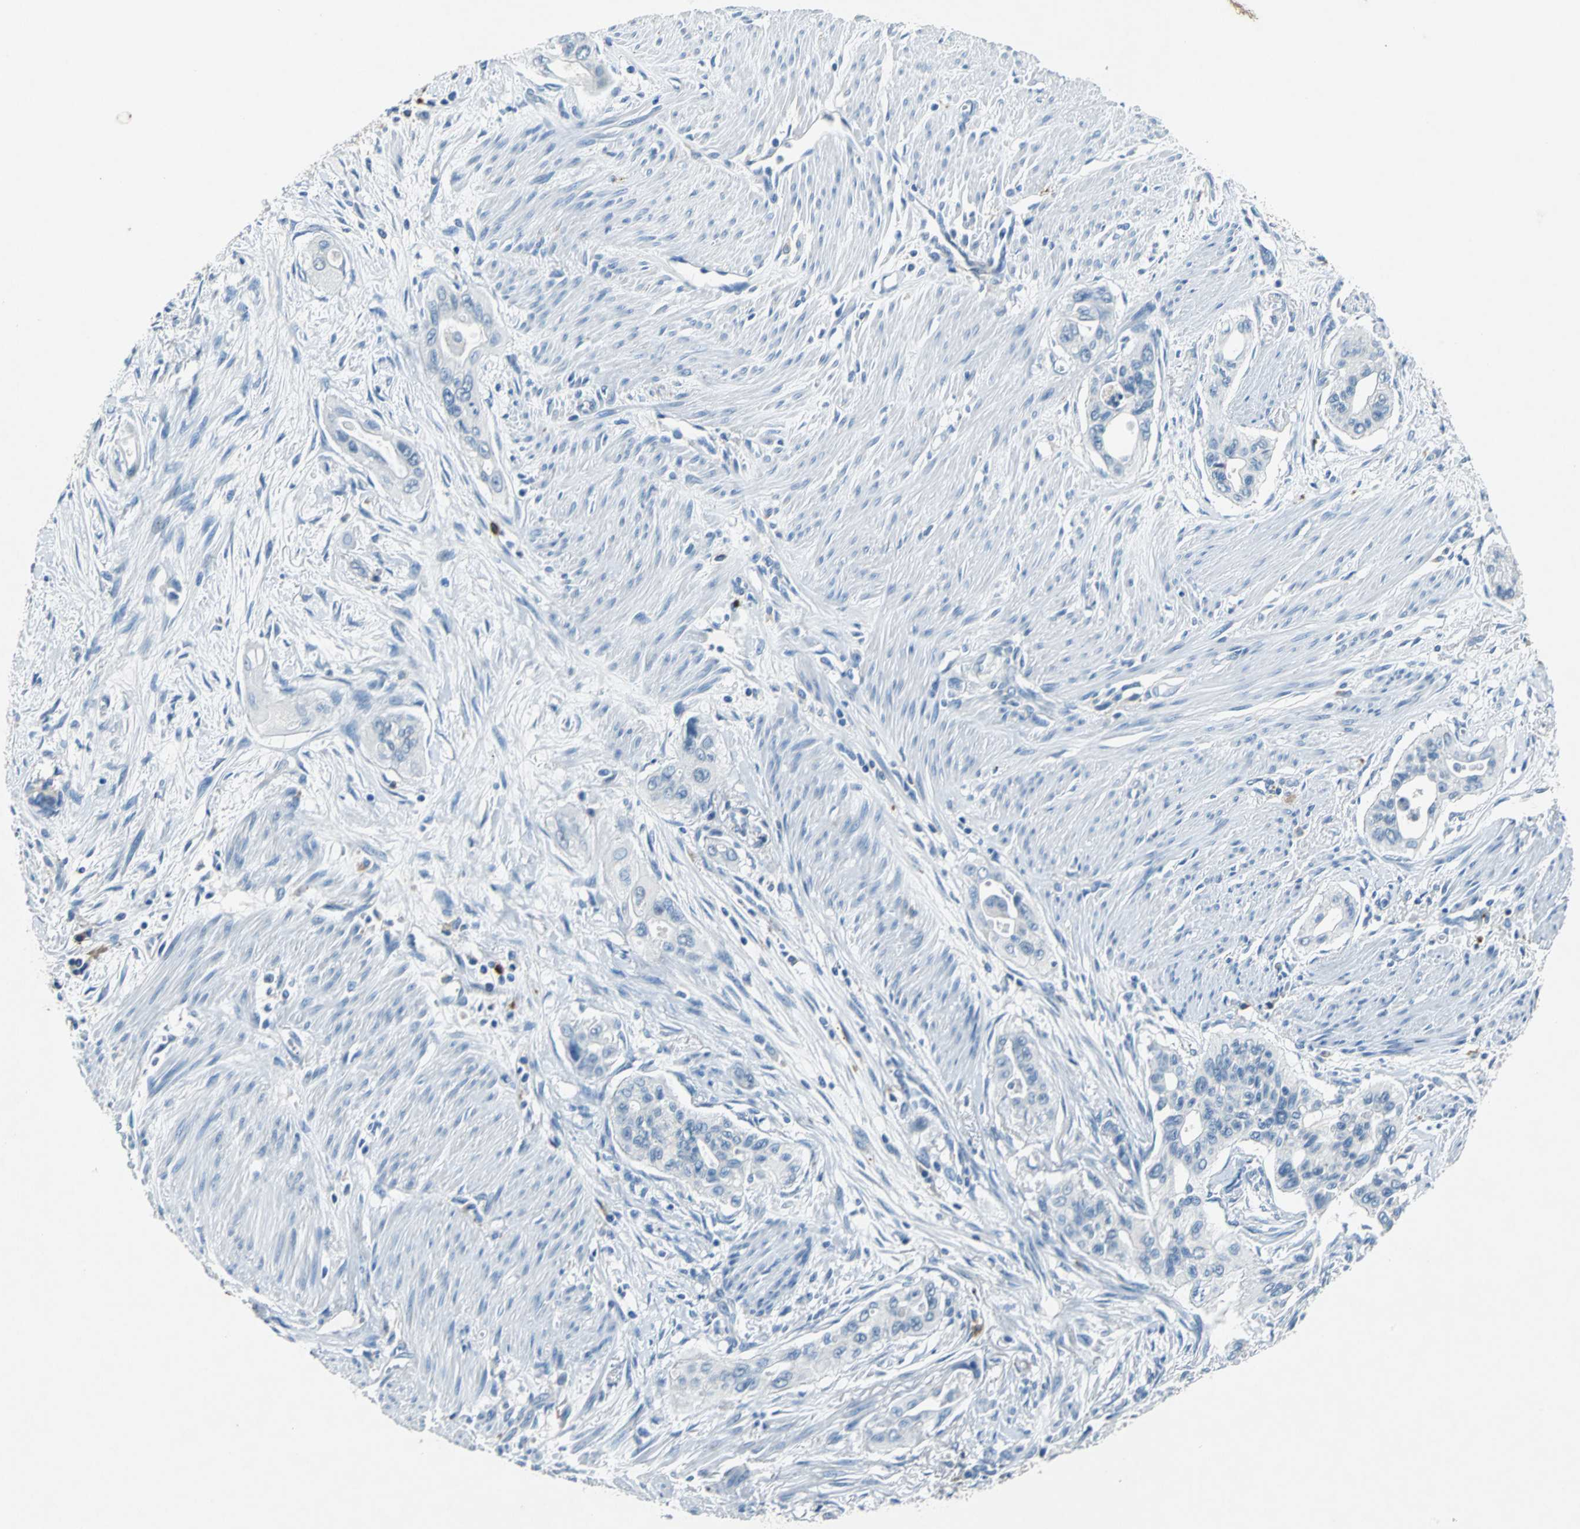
{"staining": {"intensity": "negative", "quantity": "none", "location": "none"}, "tissue": "pancreatic cancer", "cell_type": "Tumor cells", "image_type": "cancer", "snomed": [{"axis": "morphology", "description": "Adenocarcinoma, NOS"}, {"axis": "topography", "description": "Pancreas"}], "caption": "Immunohistochemistry of human pancreatic cancer (adenocarcinoma) displays no expression in tumor cells. (Brightfield microscopy of DAB (3,3'-diaminobenzidine) immunohistochemistry (IHC) at high magnification).", "gene": "RPS13", "patient": {"sex": "male", "age": 77}}